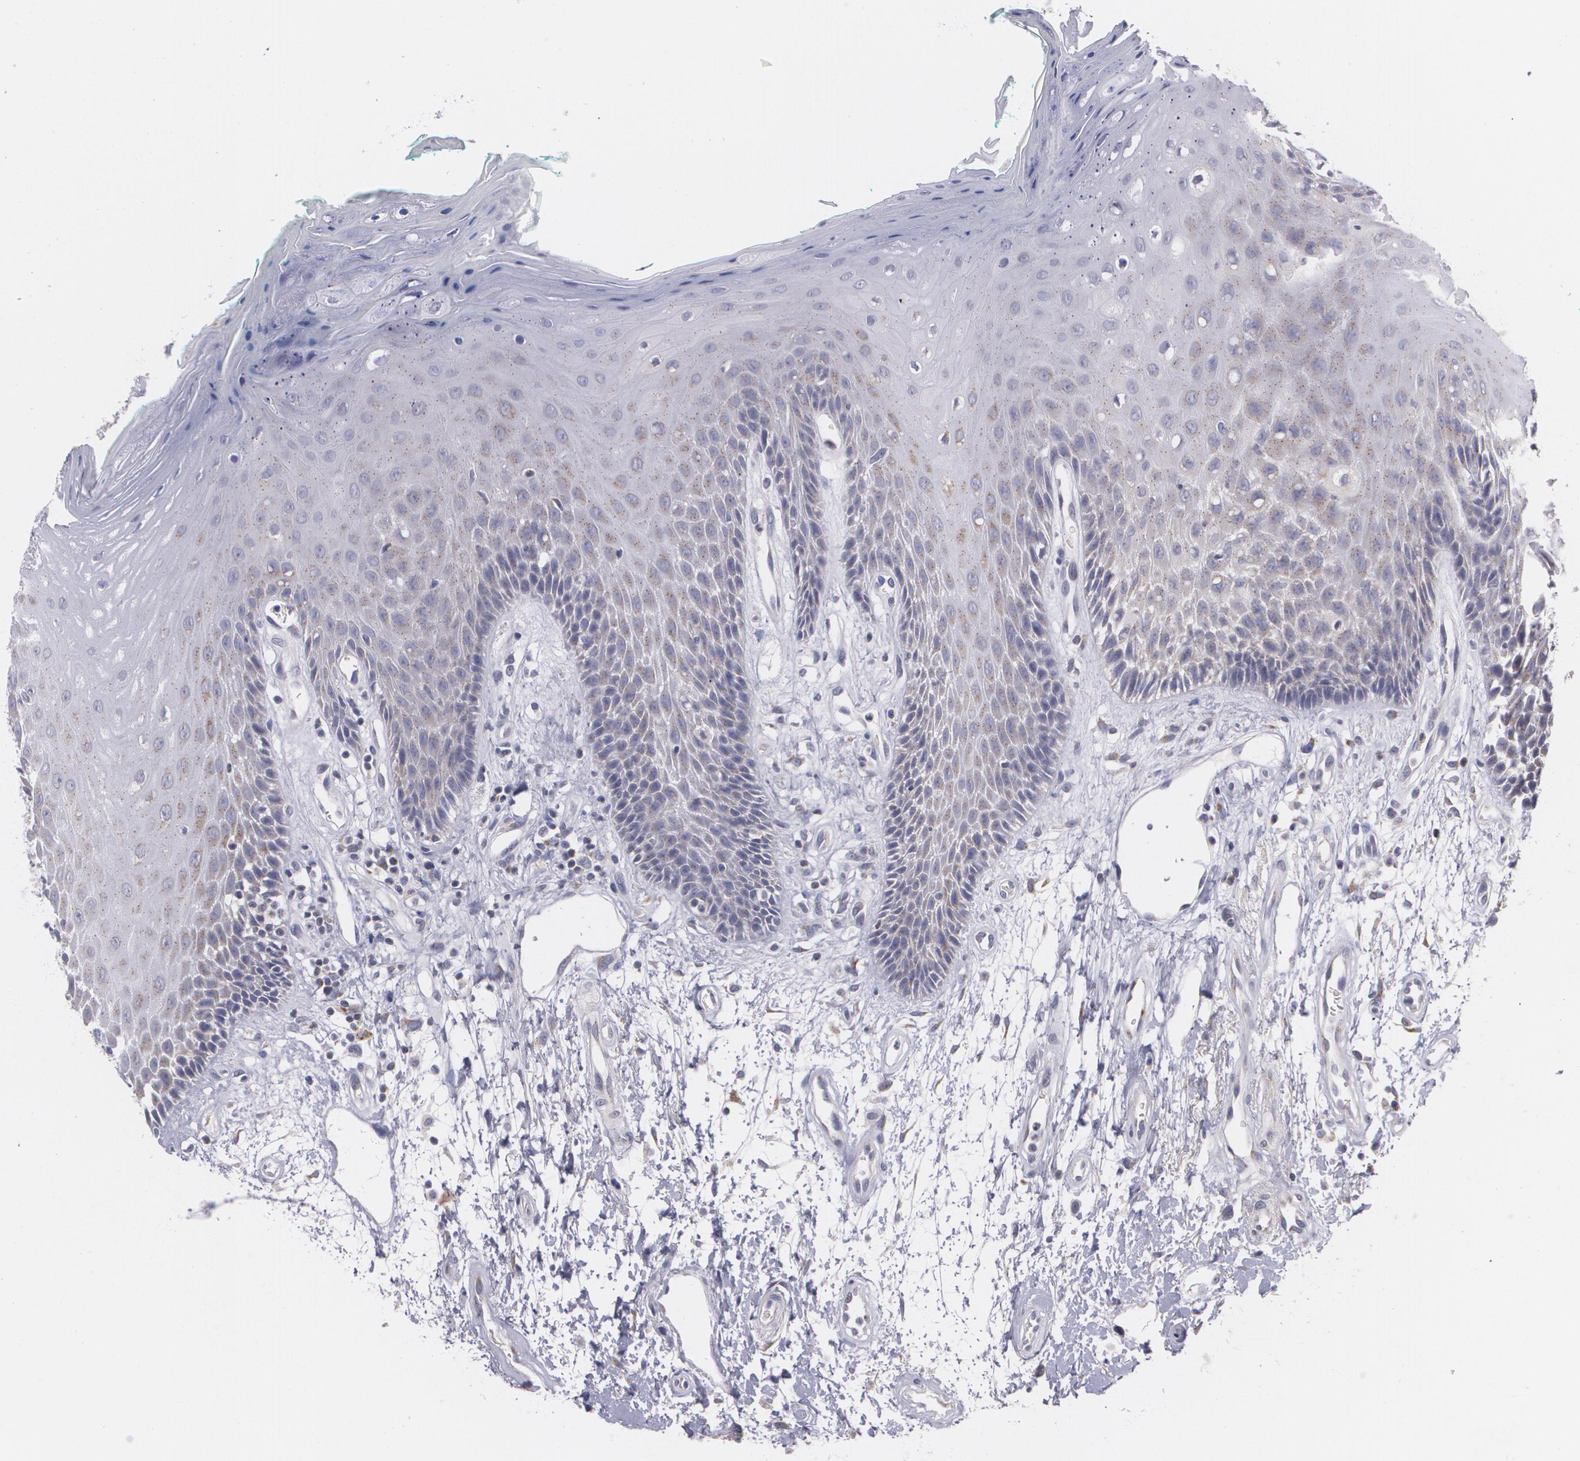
{"staining": {"intensity": "weak", "quantity": "<25%", "location": "cytoplasmic/membranous"}, "tissue": "oral mucosa", "cell_type": "Squamous epithelial cells", "image_type": "normal", "snomed": [{"axis": "morphology", "description": "Normal tissue, NOS"}, {"axis": "morphology", "description": "Squamous cell carcinoma, NOS"}, {"axis": "topography", "description": "Skeletal muscle"}, {"axis": "topography", "description": "Oral tissue"}, {"axis": "topography", "description": "Head-Neck"}], "caption": "IHC histopathology image of normal oral mucosa stained for a protein (brown), which displays no staining in squamous epithelial cells.", "gene": "CILK1", "patient": {"sex": "female", "age": 84}}